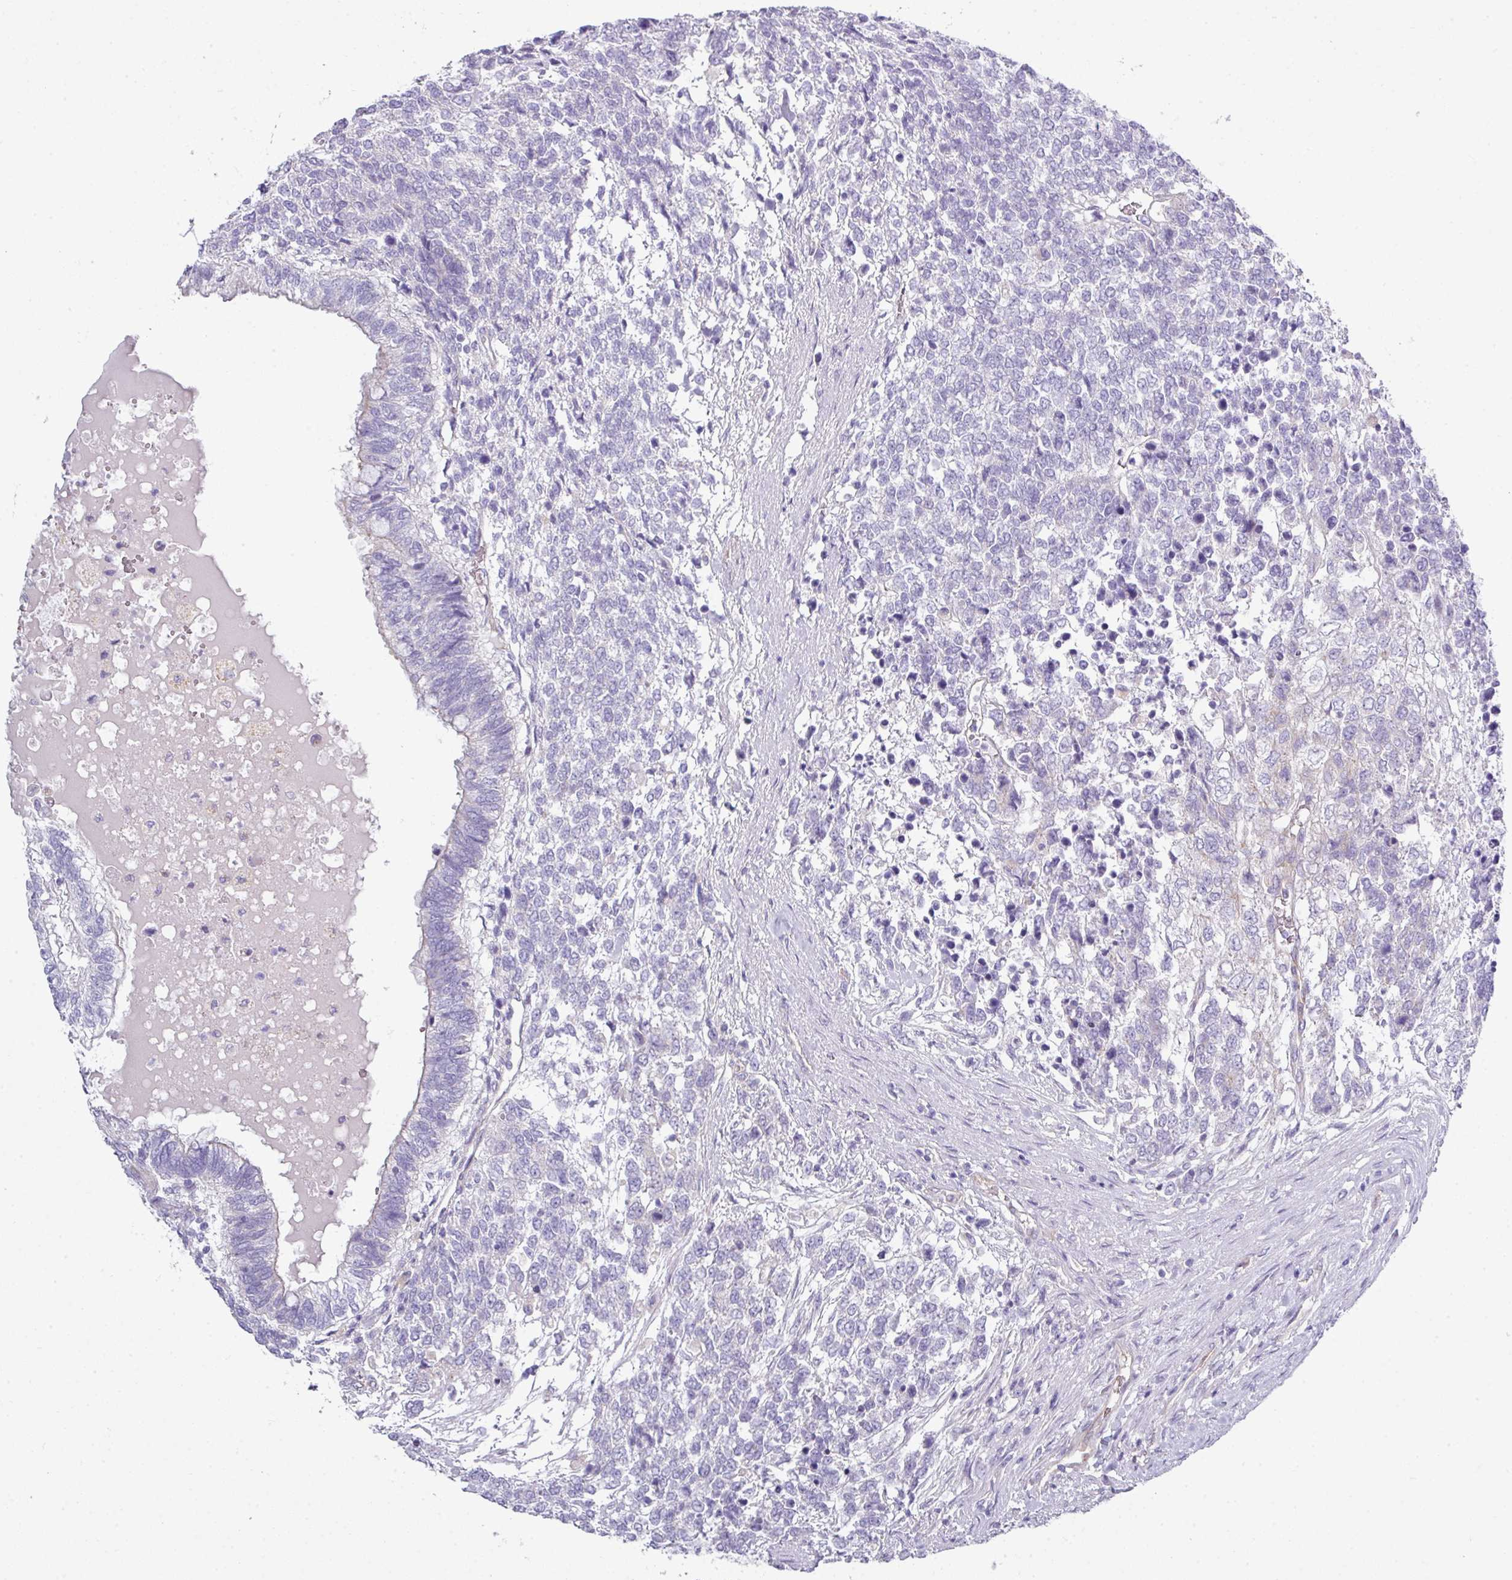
{"staining": {"intensity": "negative", "quantity": "none", "location": "none"}, "tissue": "testis cancer", "cell_type": "Tumor cells", "image_type": "cancer", "snomed": [{"axis": "morphology", "description": "Carcinoma, Embryonal, NOS"}, {"axis": "topography", "description": "Testis"}], "caption": "Image shows no protein staining in tumor cells of embryonal carcinoma (testis) tissue.", "gene": "ABCC5", "patient": {"sex": "male", "age": 23}}